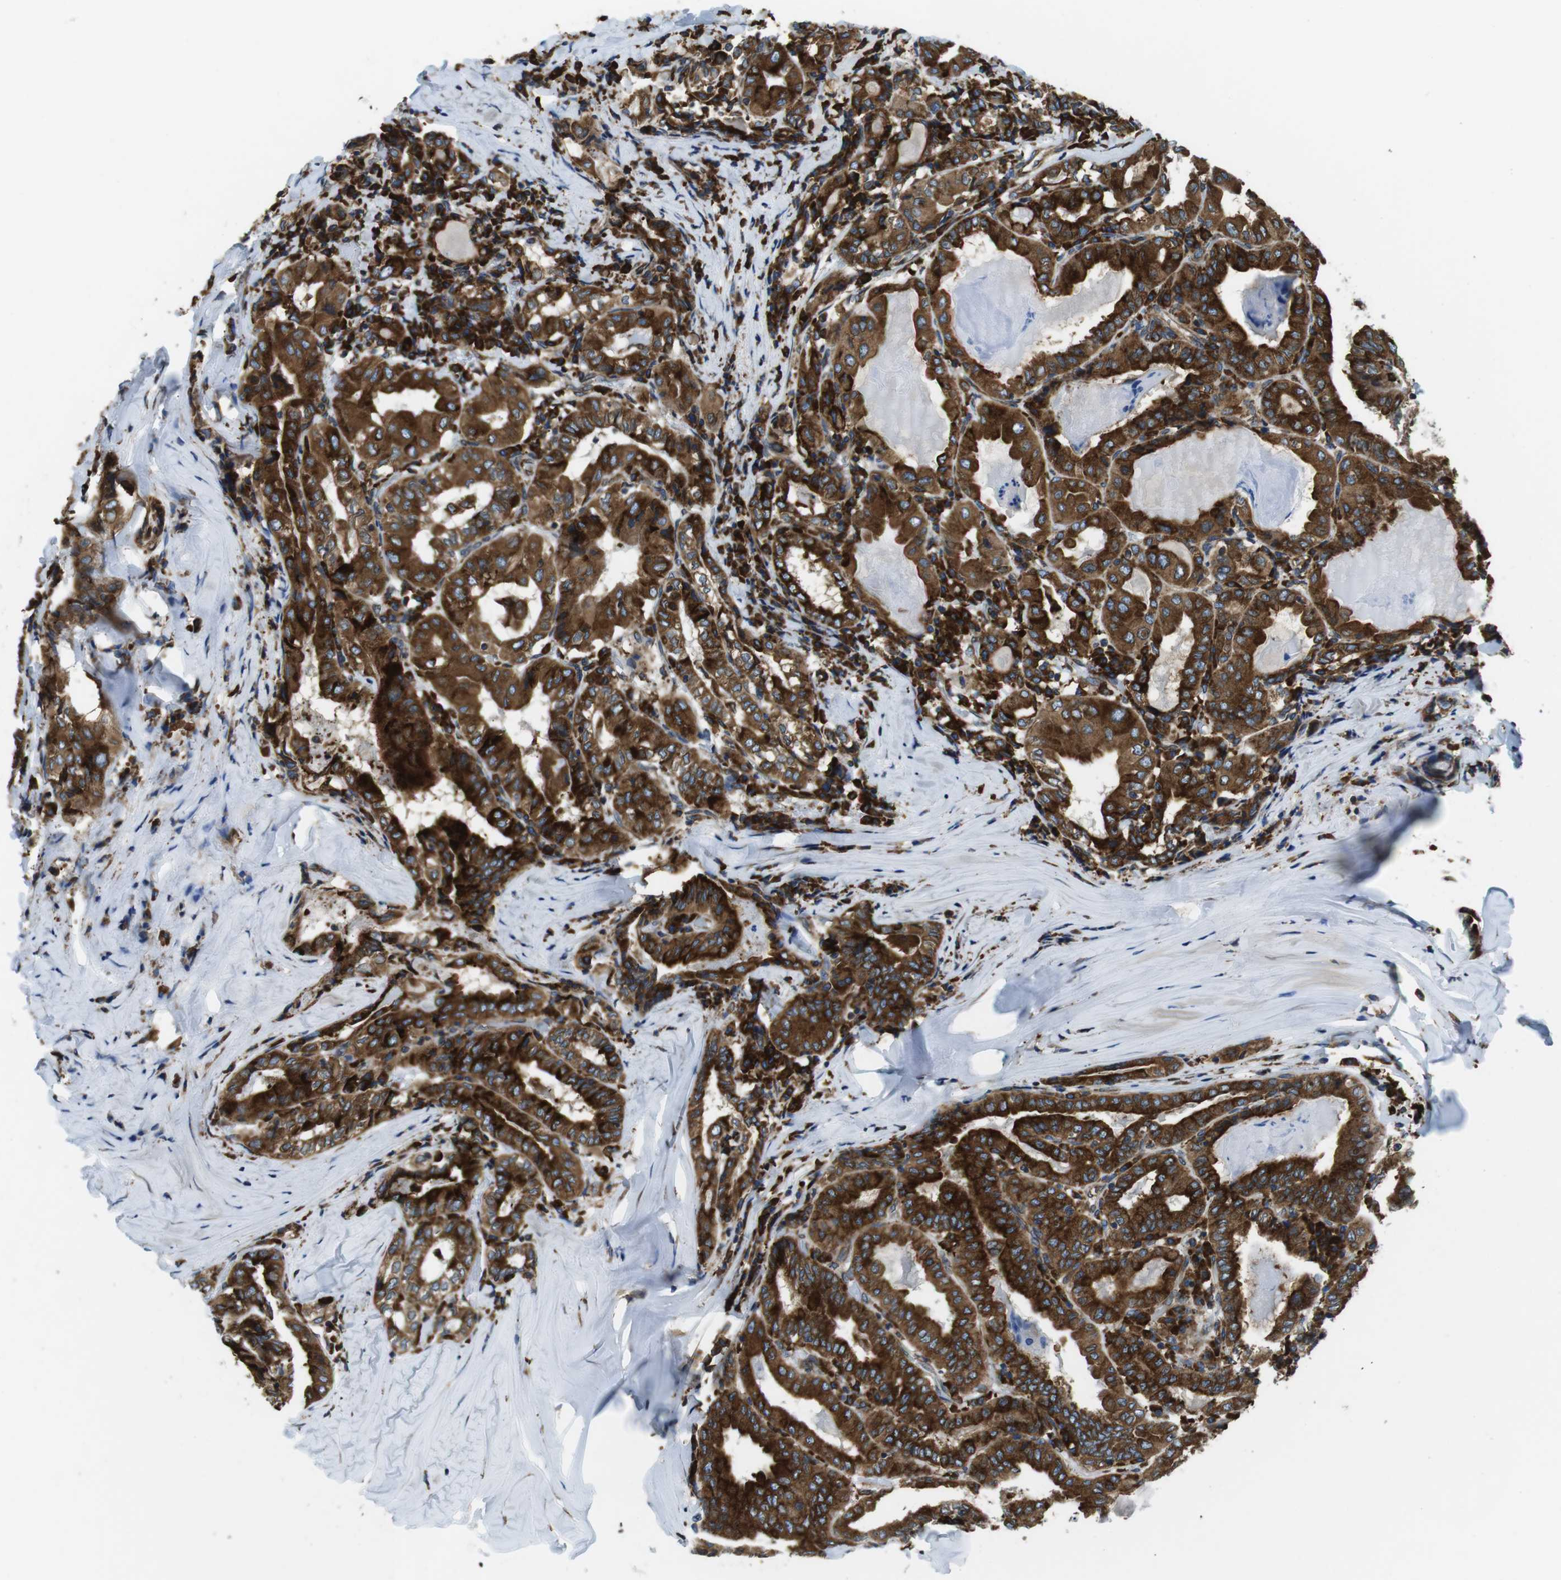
{"staining": {"intensity": "strong", "quantity": ">75%", "location": "cytoplasmic/membranous"}, "tissue": "thyroid cancer", "cell_type": "Tumor cells", "image_type": "cancer", "snomed": [{"axis": "morphology", "description": "Papillary adenocarcinoma, NOS"}, {"axis": "topography", "description": "Thyroid gland"}], "caption": "A brown stain highlights strong cytoplasmic/membranous staining of a protein in papillary adenocarcinoma (thyroid) tumor cells.", "gene": "UGGT1", "patient": {"sex": "female", "age": 42}}